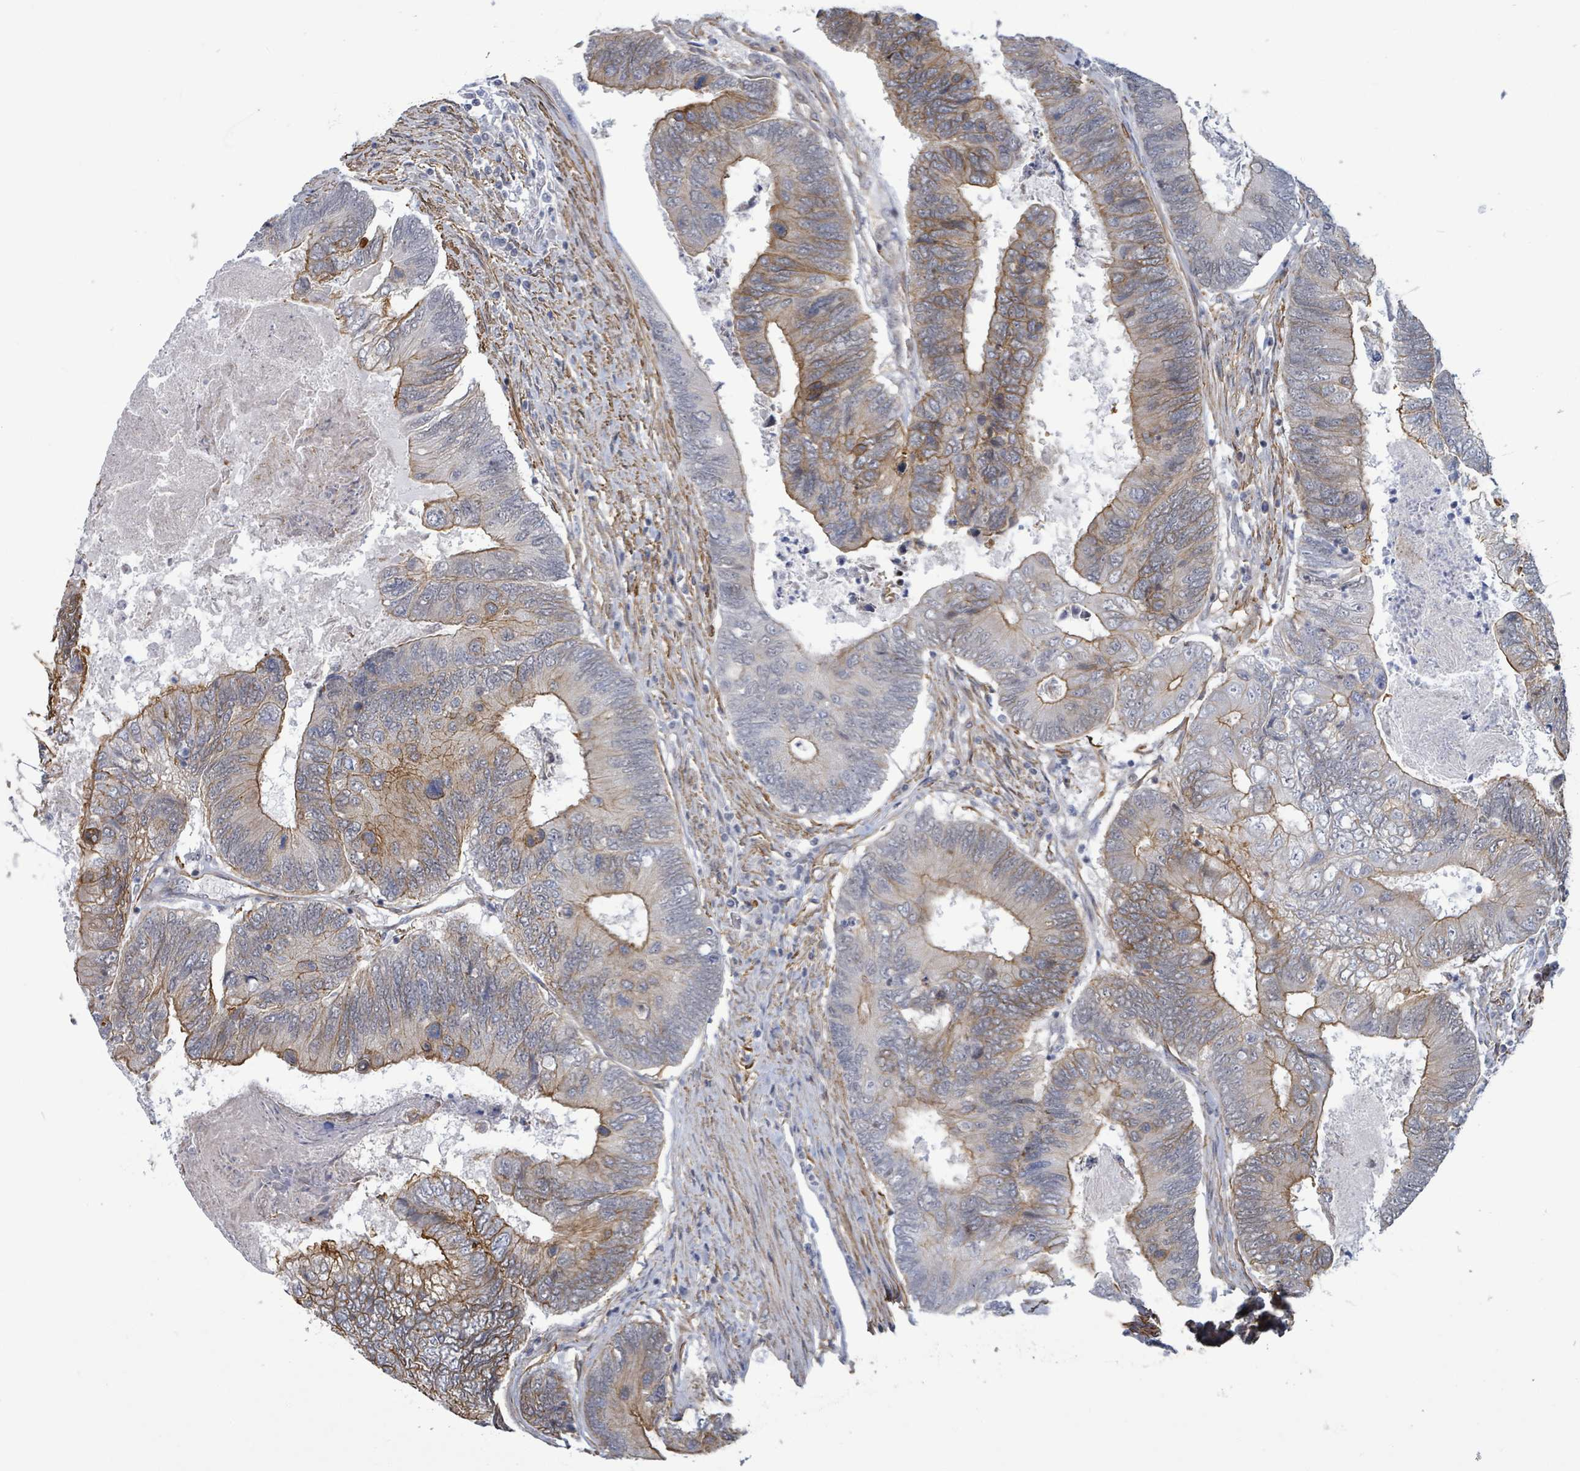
{"staining": {"intensity": "moderate", "quantity": "25%-75%", "location": "cytoplasmic/membranous"}, "tissue": "colorectal cancer", "cell_type": "Tumor cells", "image_type": "cancer", "snomed": [{"axis": "morphology", "description": "Adenocarcinoma, NOS"}, {"axis": "topography", "description": "Colon"}], "caption": "About 25%-75% of tumor cells in colorectal cancer (adenocarcinoma) show moderate cytoplasmic/membranous protein expression as visualized by brown immunohistochemical staining.", "gene": "DMRTC1B", "patient": {"sex": "female", "age": 67}}